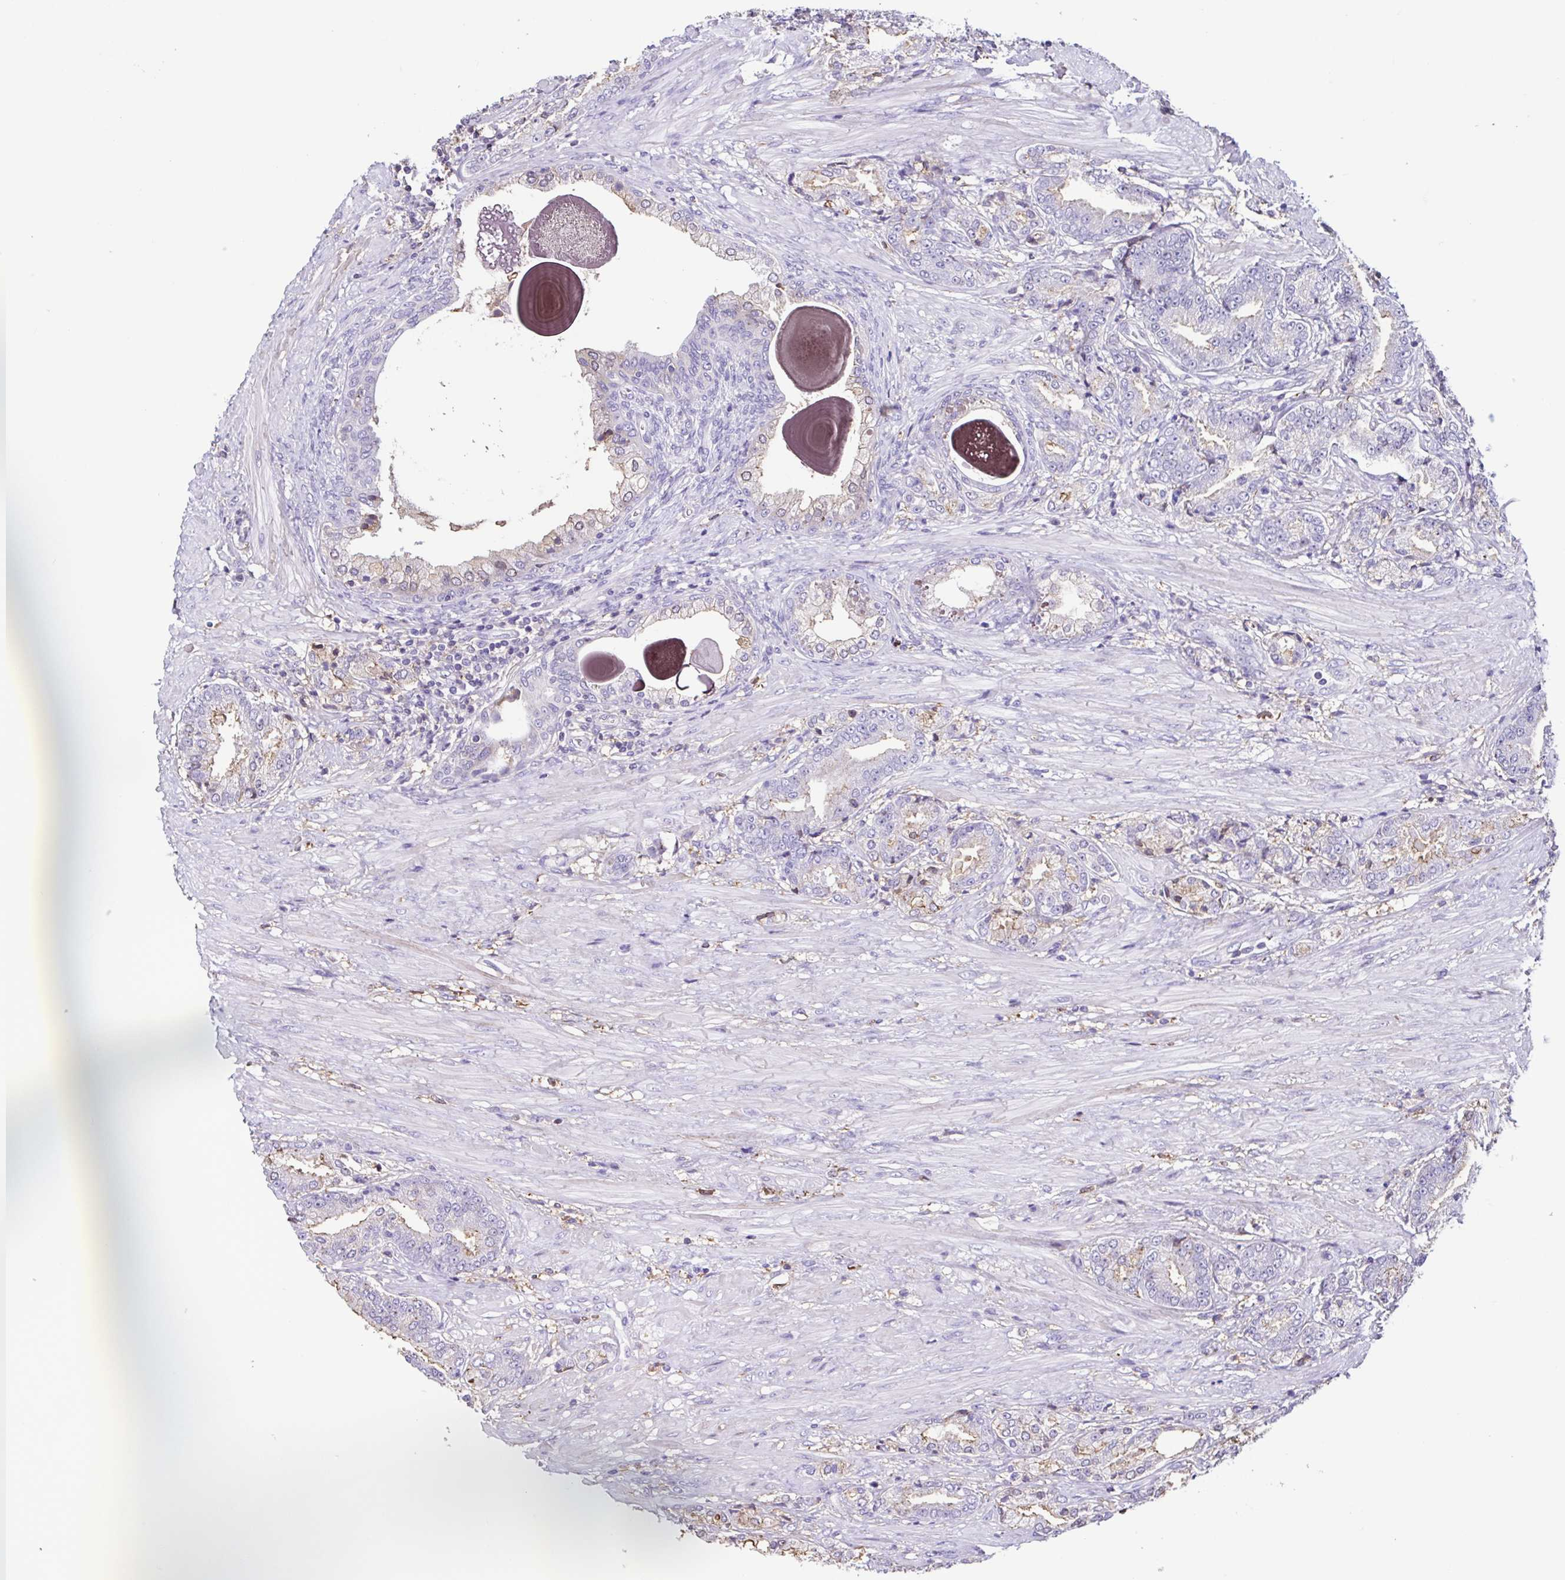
{"staining": {"intensity": "weak", "quantity": "<25%", "location": "cytoplasmic/membranous"}, "tissue": "prostate cancer", "cell_type": "Tumor cells", "image_type": "cancer", "snomed": [{"axis": "morphology", "description": "Adenocarcinoma, High grade"}, {"axis": "topography", "description": "Prostate and seminal vesicle, NOS"}], "caption": "Protein analysis of prostate cancer (high-grade adenocarcinoma) shows no significant staining in tumor cells.", "gene": "ANXA10", "patient": {"sex": "male", "age": 61}}